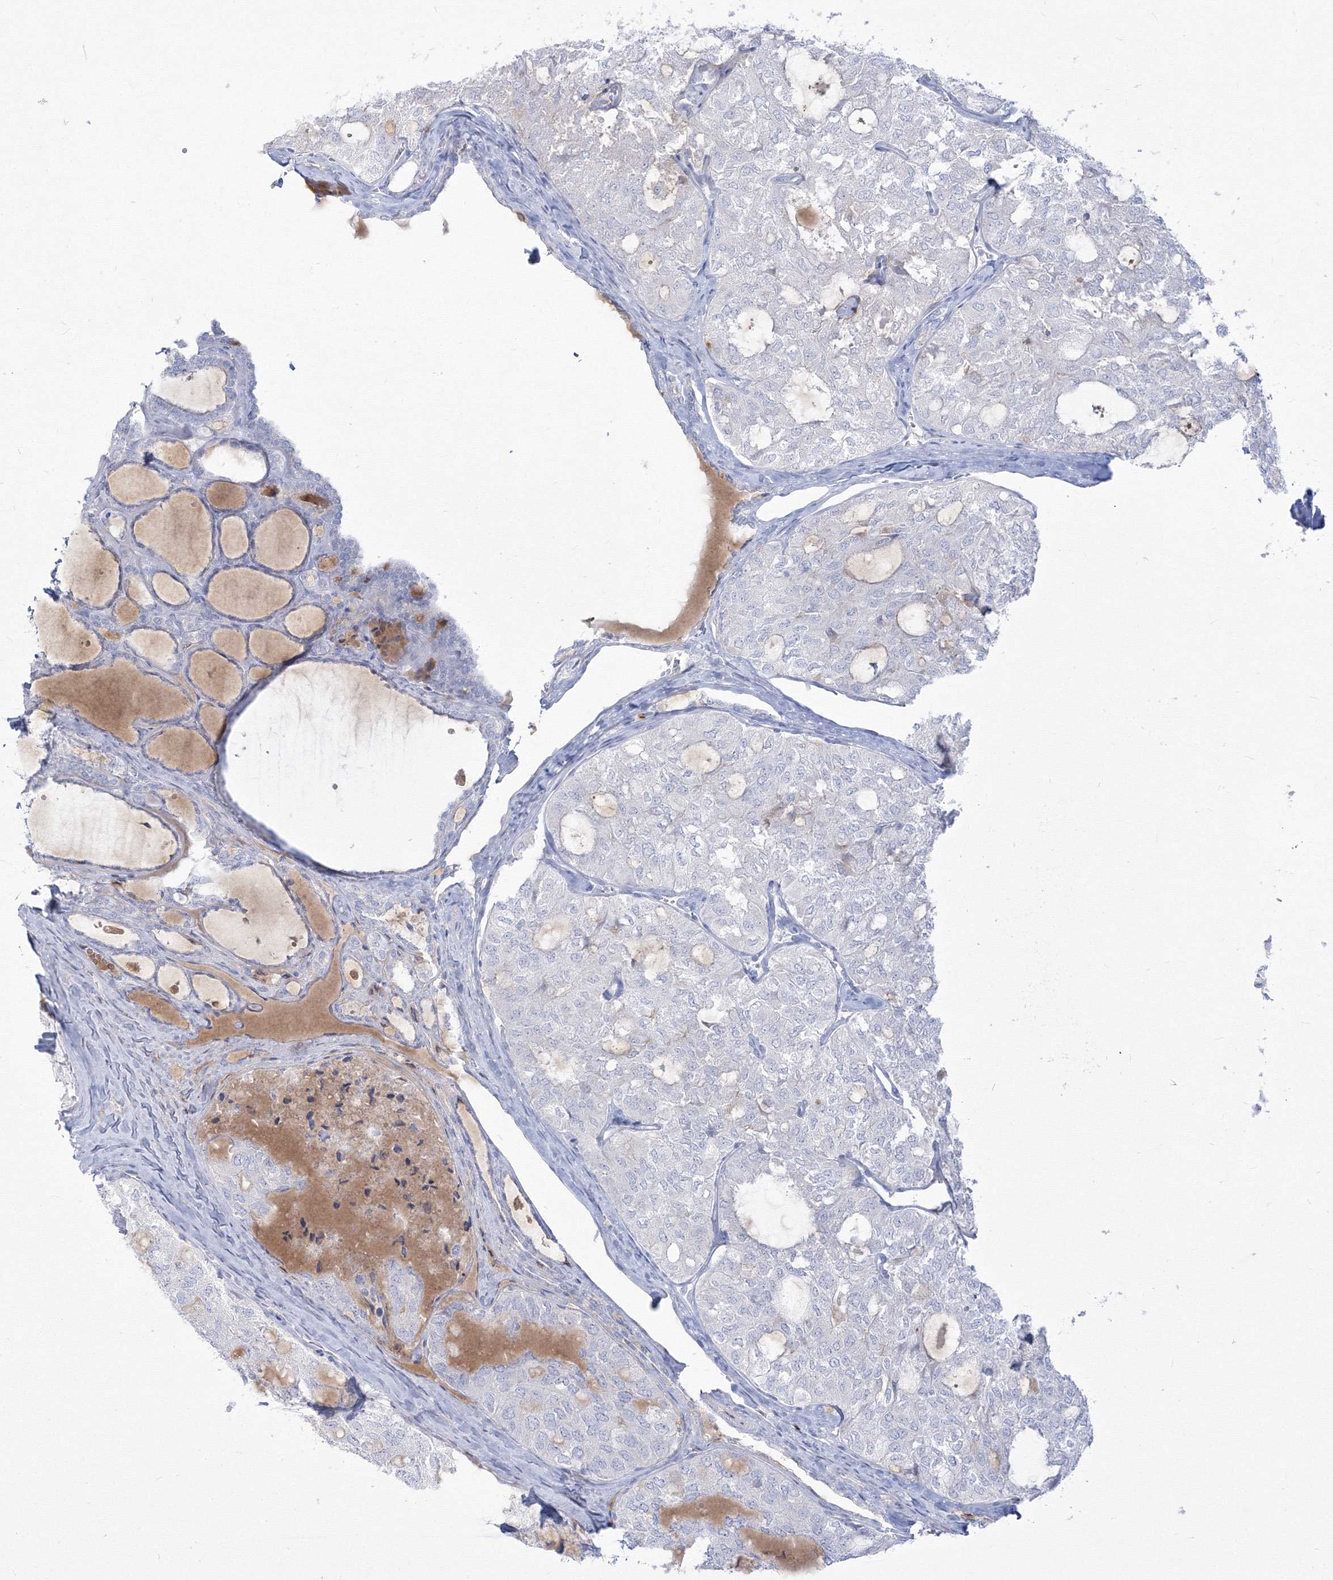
{"staining": {"intensity": "negative", "quantity": "none", "location": "none"}, "tissue": "thyroid cancer", "cell_type": "Tumor cells", "image_type": "cancer", "snomed": [{"axis": "morphology", "description": "Follicular adenoma carcinoma, NOS"}, {"axis": "topography", "description": "Thyroid gland"}], "caption": "Immunohistochemical staining of thyroid cancer (follicular adenoma carcinoma) displays no significant positivity in tumor cells. (DAB (3,3'-diaminobenzidine) IHC, high magnification).", "gene": "FBXL8", "patient": {"sex": "male", "age": 75}}